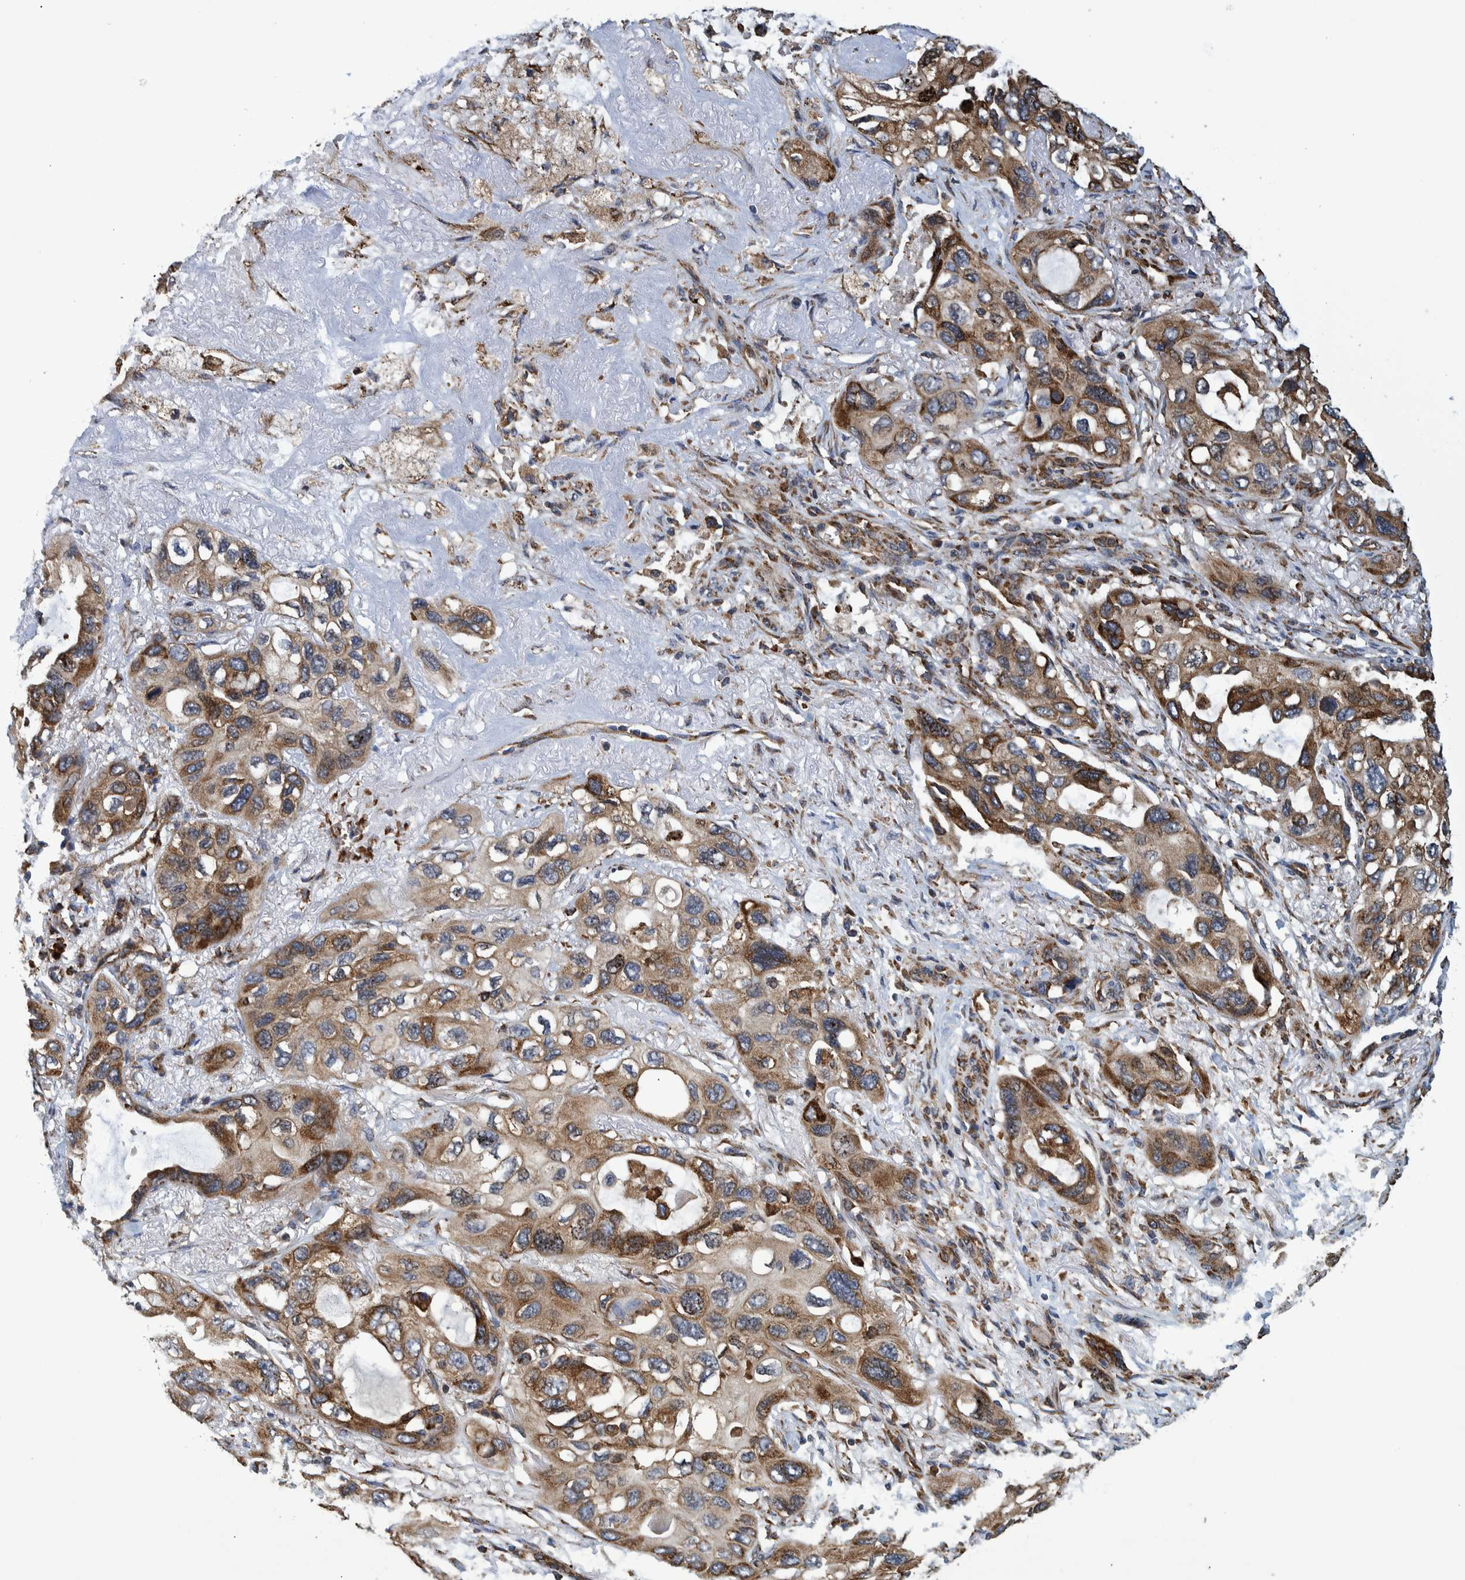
{"staining": {"intensity": "moderate", "quantity": ">75%", "location": "cytoplasmic/membranous"}, "tissue": "lung cancer", "cell_type": "Tumor cells", "image_type": "cancer", "snomed": [{"axis": "morphology", "description": "Squamous cell carcinoma, NOS"}, {"axis": "topography", "description": "Lung"}], "caption": "Immunohistochemistry staining of squamous cell carcinoma (lung), which displays medium levels of moderate cytoplasmic/membranous expression in about >75% of tumor cells indicating moderate cytoplasmic/membranous protein positivity. The staining was performed using DAB (3,3'-diaminobenzidine) (brown) for protein detection and nuclei were counterstained in hematoxylin (blue).", "gene": "SPAG5", "patient": {"sex": "female", "age": 73}}